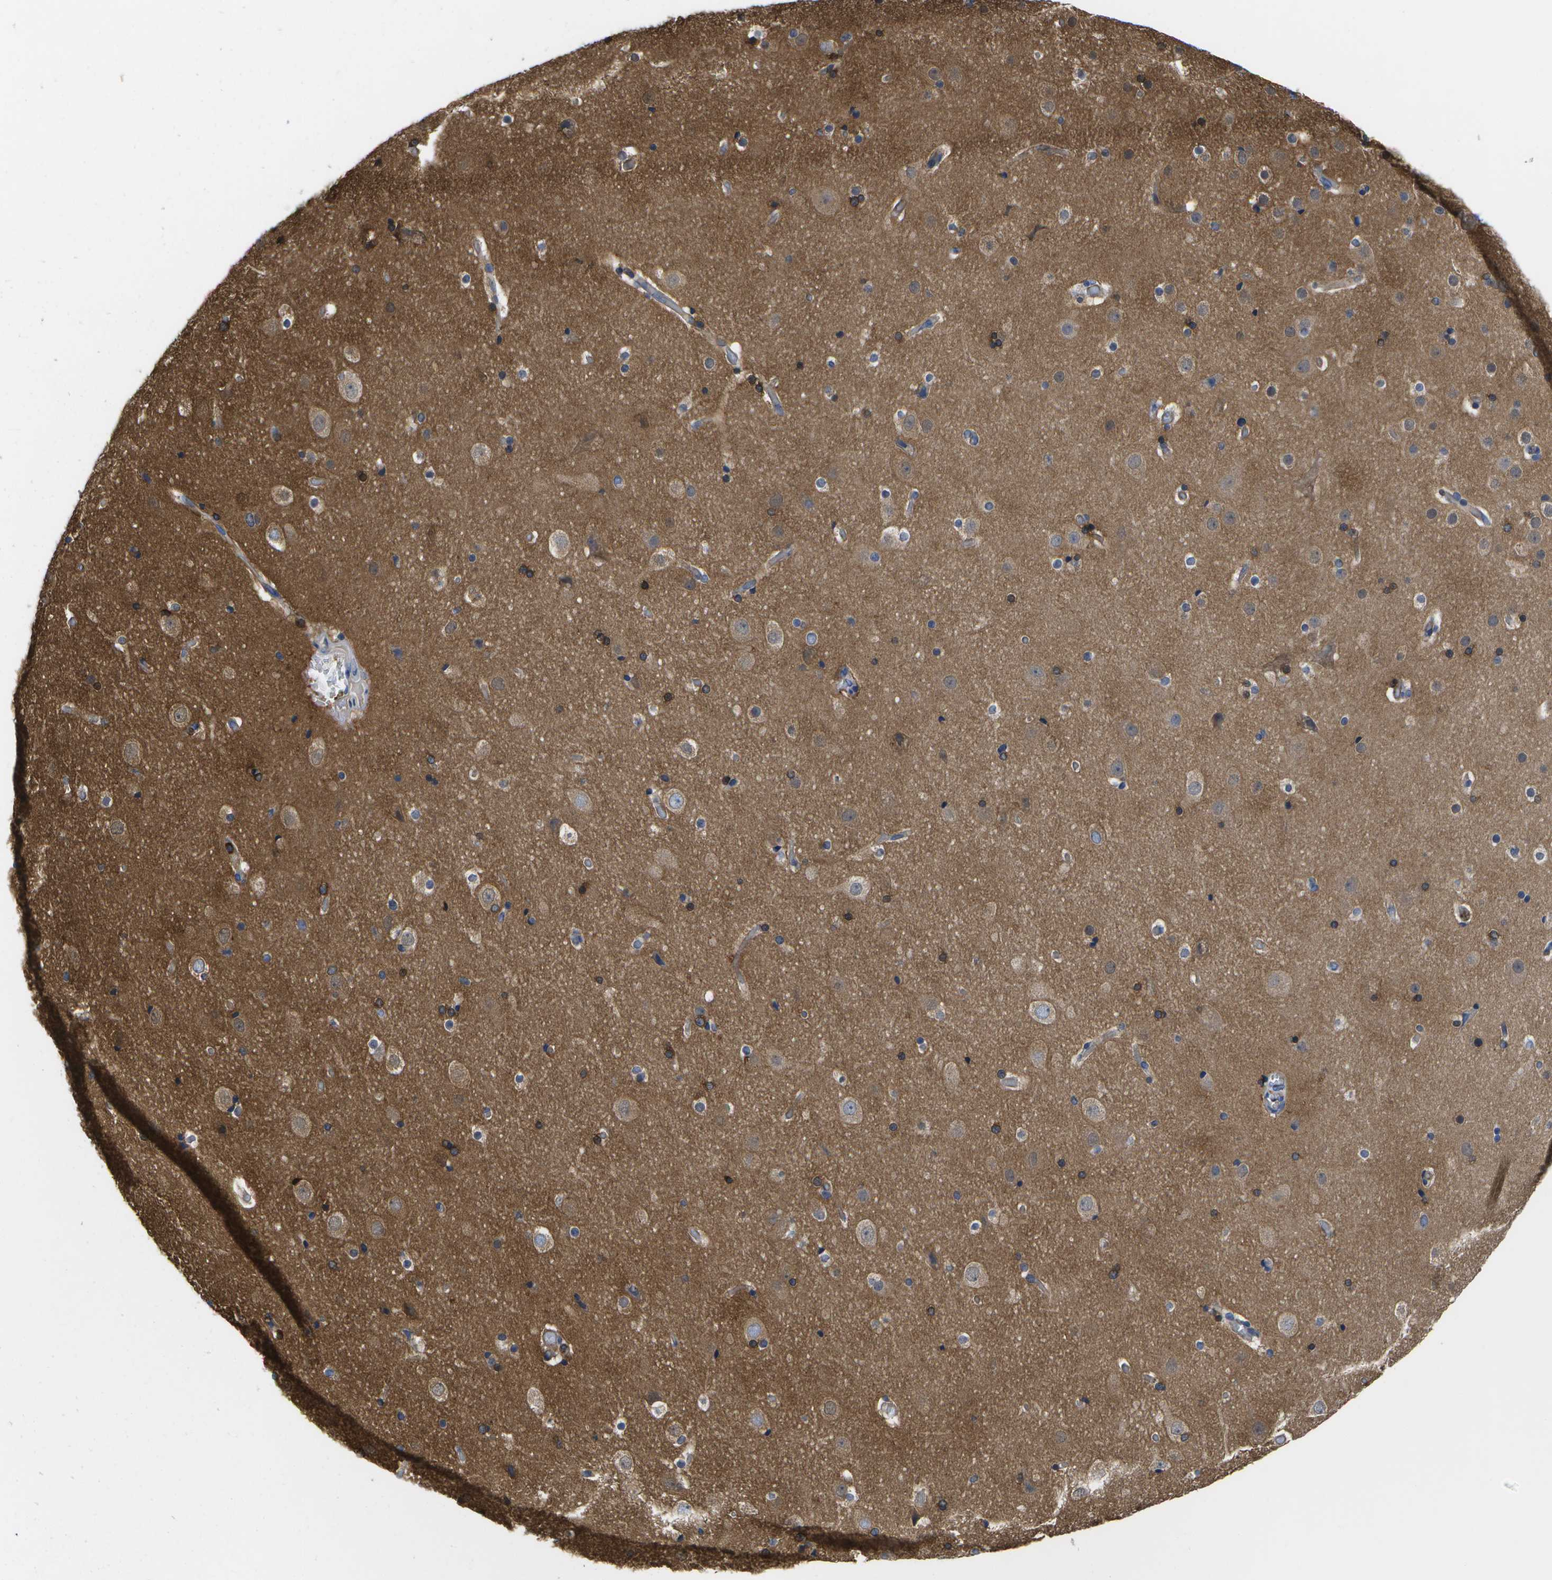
{"staining": {"intensity": "weak", "quantity": "25%-75%", "location": "cytoplasmic/membranous"}, "tissue": "cerebral cortex", "cell_type": "Endothelial cells", "image_type": "normal", "snomed": [{"axis": "morphology", "description": "Normal tissue, NOS"}, {"axis": "topography", "description": "Cerebral cortex"}], "caption": "Weak cytoplasmic/membranous expression is seen in about 25%-75% of endothelial cells in unremarkable cerebral cortex. Nuclei are stained in blue.", "gene": "DYSF", "patient": {"sex": "male", "age": 57}}